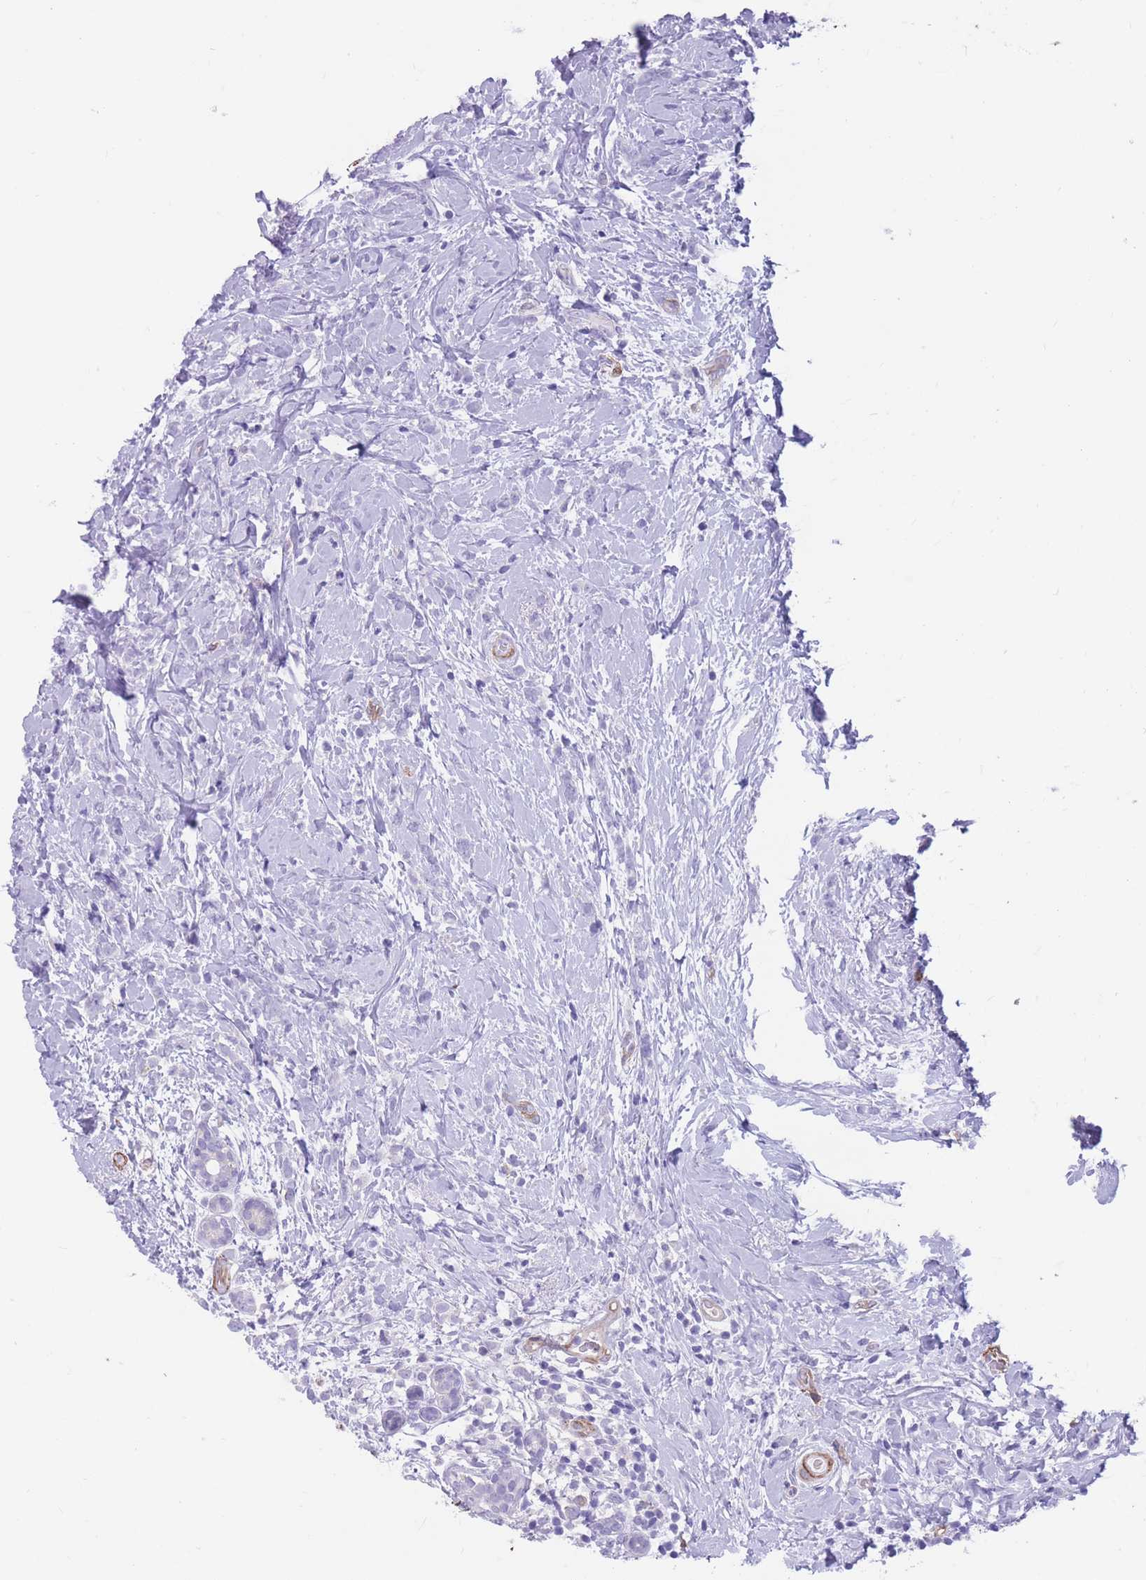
{"staining": {"intensity": "negative", "quantity": "none", "location": "none"}, "tissue": "breast cancer", "cell_type": "Tumor cells", "image_type": "cancer", "snomed": [{"axis": "morphology", "description": "Lobular carcinoma"}, {"axis": "topography", "description": "Breast"}], "caption": "This is an IHC histopathology image of human breast lobular carcinoma. There is no positivity in tumor cells.", "gene": "DPYD", "patient": {"sex": "female", "age": 58}}